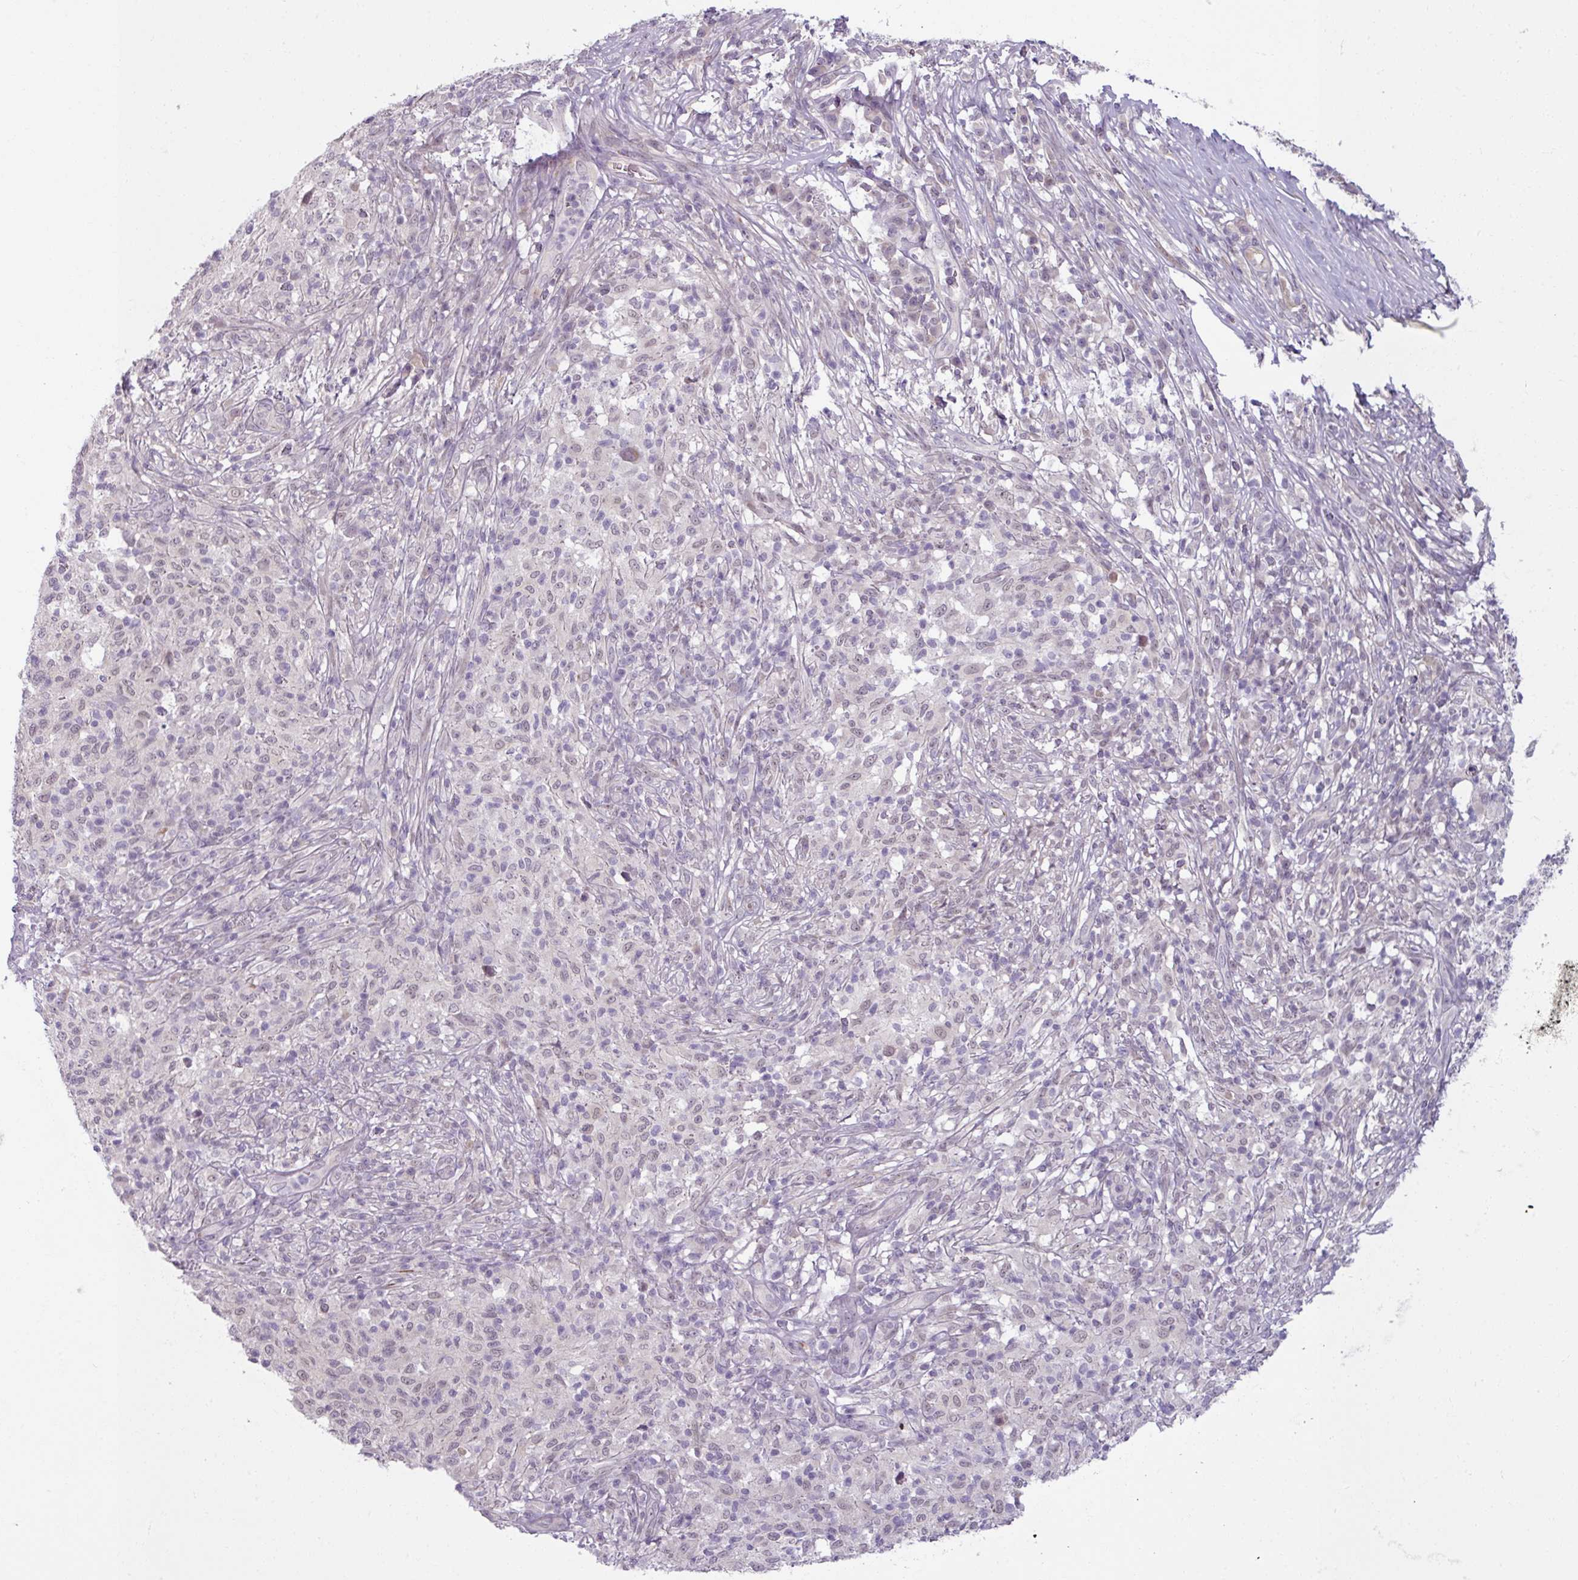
{"staining": {"intensity": "negative", "quantity": "none", "location": "none"}, "tissue": "melanoma", "cell_type": "Tumor cells", "image_type": "cancer", "snomed": [{"axis": "morphology", "description": "Malignant melanoma, NOS"}, {"axis": "topography", "description": "Skin"}], "caption": "Tumor cells are negative for protein expression in human melanoma.", "gene": "UVSSA", "patient": {"sex": "male", "age": 66}}